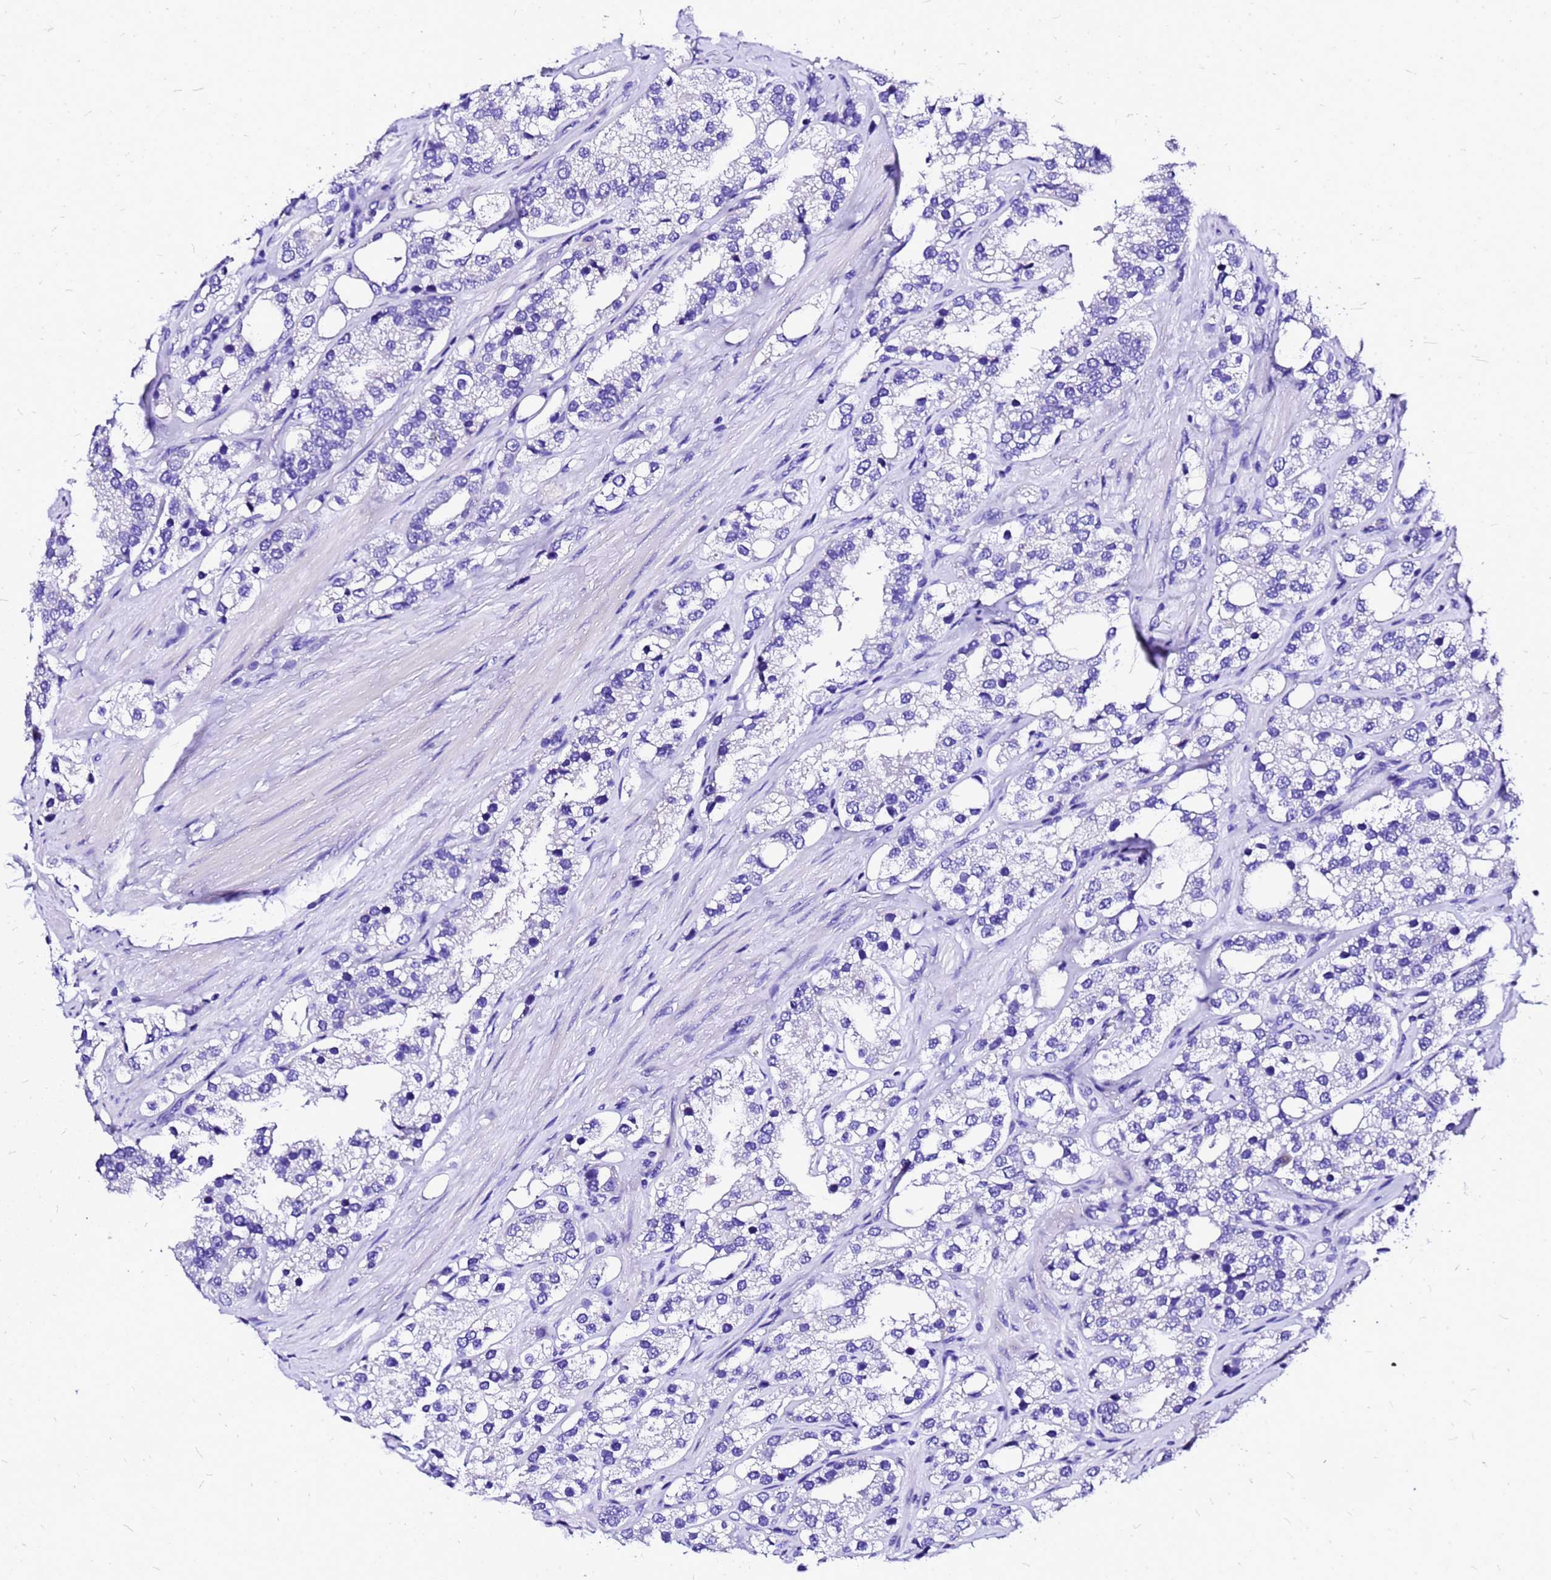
{"staining": {"intensity": "negative", "quantity": "none", "location": "none"}, "tissue": "prostate cancer", "cell_type": "Tumor cells", "image_type": "cancer", "snomed": [{"axis": "morphology", "description": "Adenocarcinoma, NOS"}, {"axis": "topography", "description": "Prostate"}], "caption": "A high-resolution histopathology image shows IHC staining of prostate adenocarcinoma, which demonstrates no significant staining in tumor cells. Brightfield microscopy of immunohistochemistry (IHC) stained with DAB (brown) and hematoxylin (blue), captured at high magnification.", "gene": "HERC4", "patient": {"sex": "male", "age": 79}}